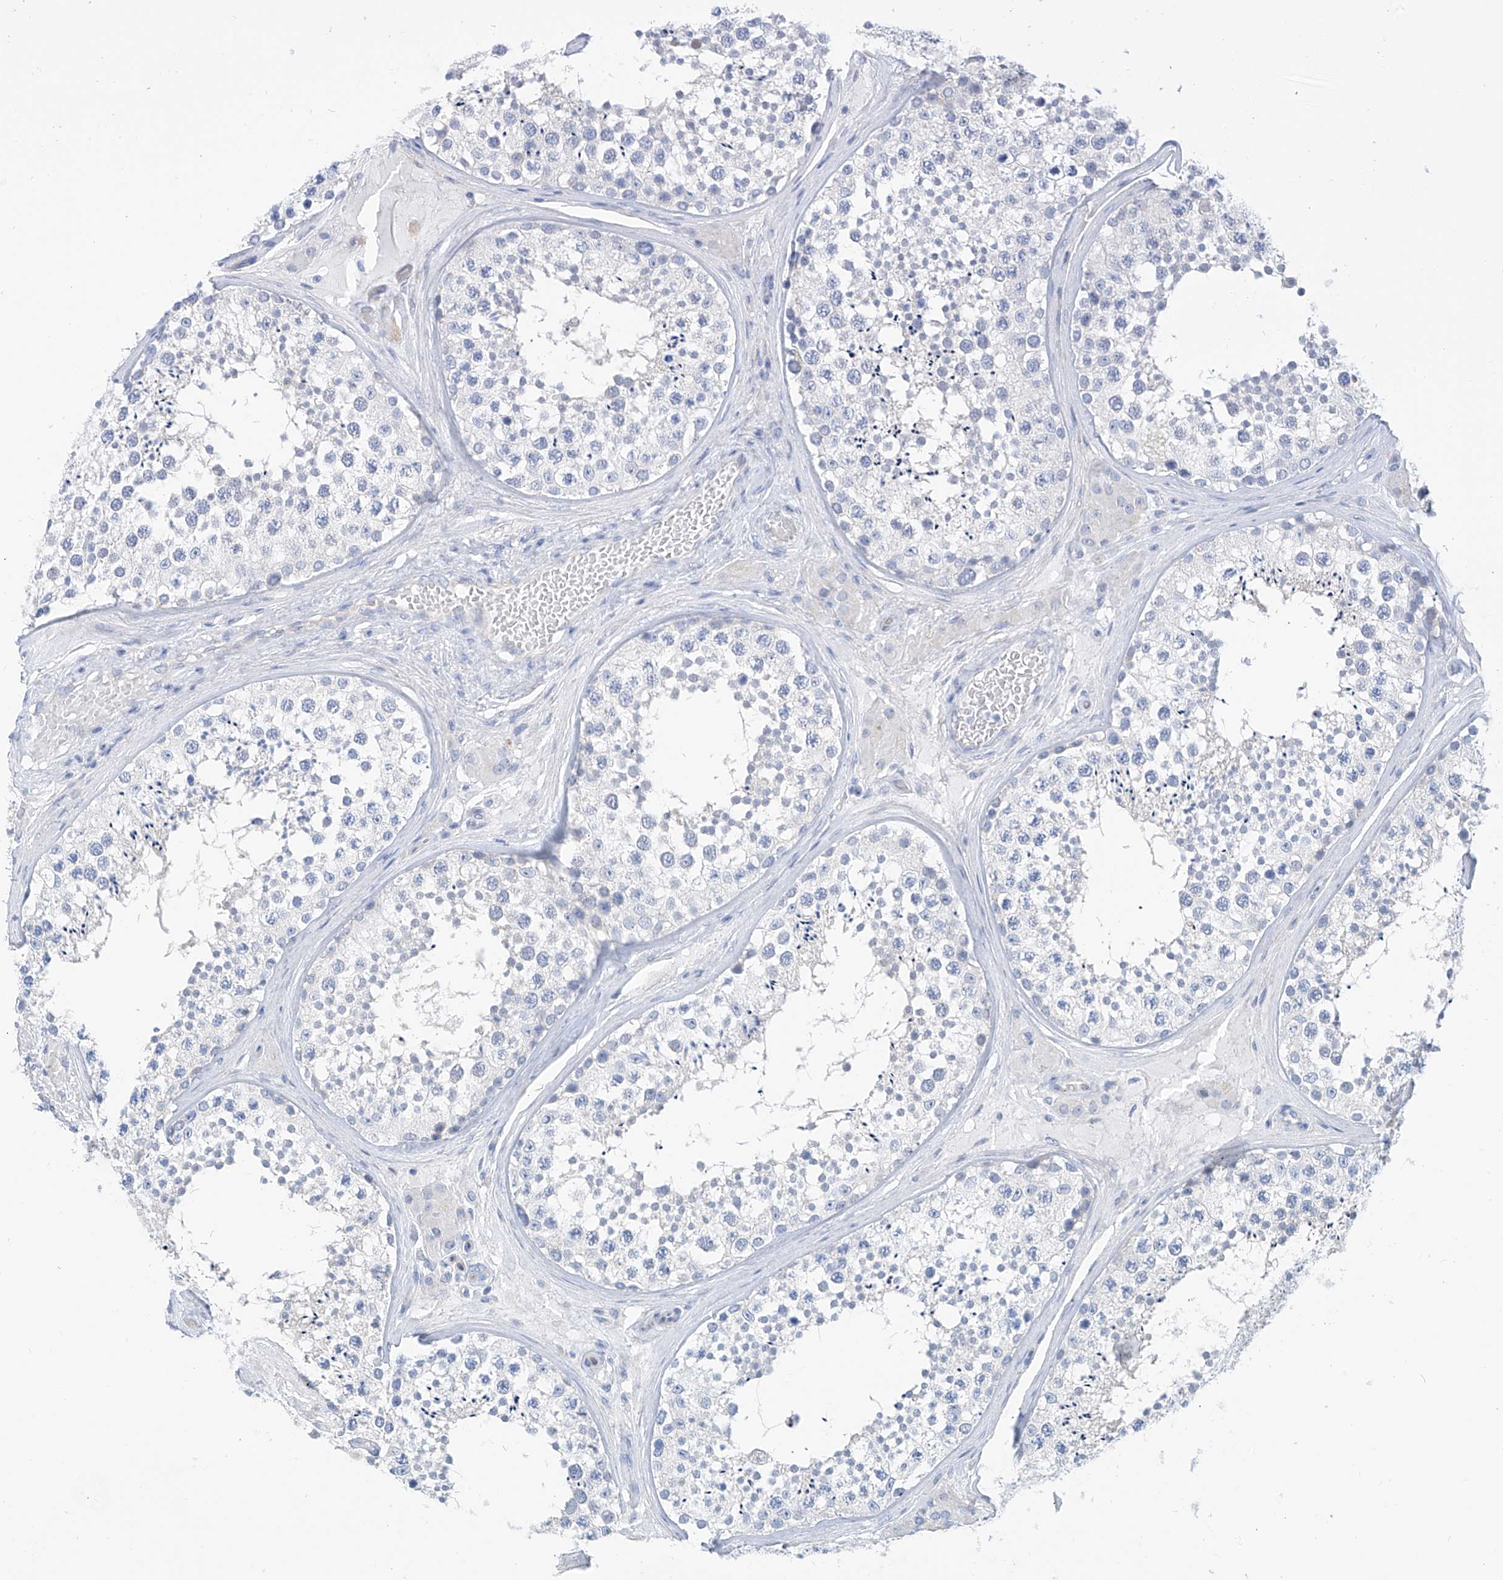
{"staining": {"intensity": "negative", "quantity": "none", "location": "none"}, "tissue": "testis", "cell_type": "Cells in seminiferous ducts", "image_type": "normal", "snomed": [{"axis": "morphology", "description": "Normal tissue, NOS"}, {"axis": "topography", "description": "Testis"}], "caption": "Image shows no protein staining in cells in seminiferous ducts of benign testis.", "gene": "PIK3C2B", "patient": {"sex": "male", "age": 46}}